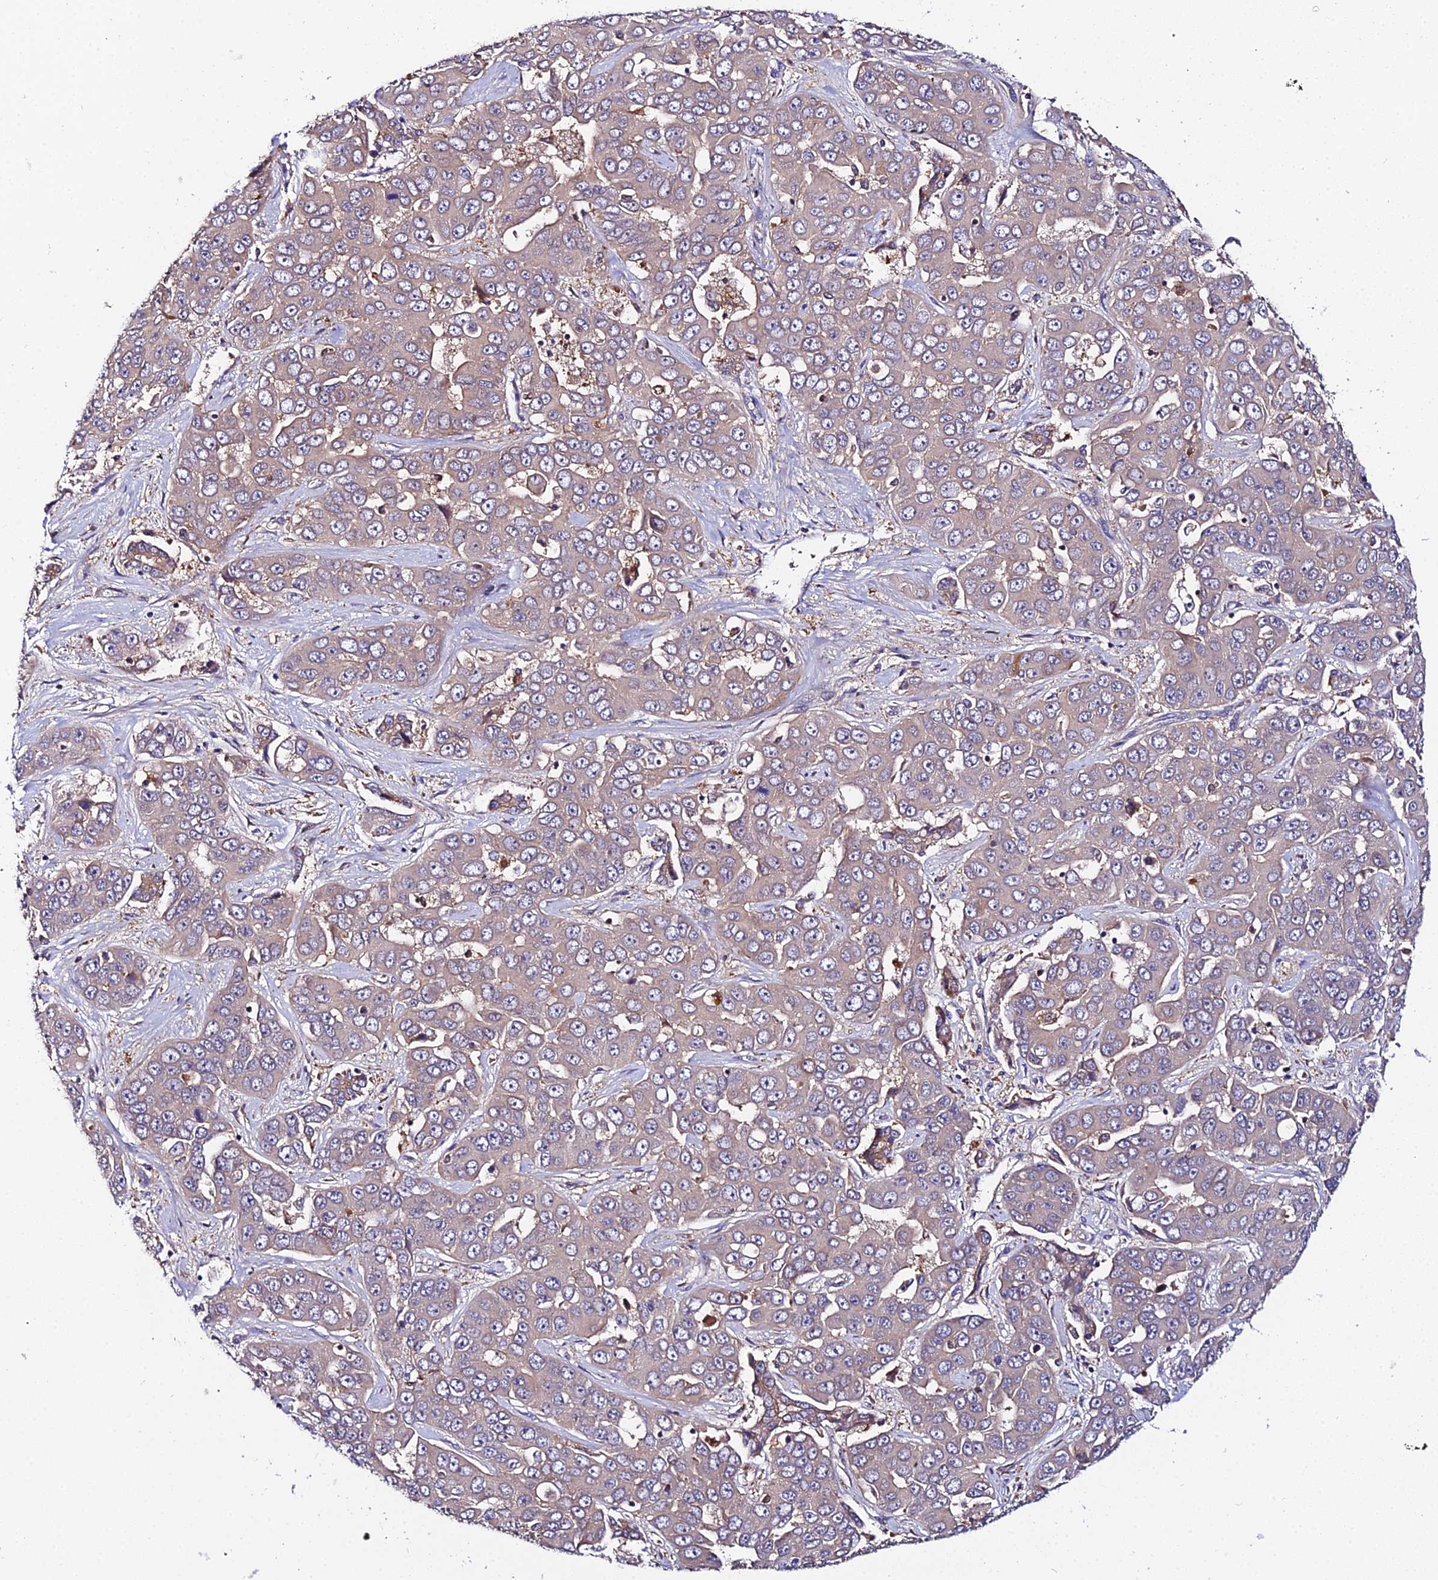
{"staining": {"intensity": "weak", "quantity": "25%-75%", "location": "cytoplasmic/membranous"}, "tissue": "liver cancer", "cell_type": "Tumor cells", "image_type": "cancer", "snomed": [{"axis": "morphology", "description": "Cholangiocarcinoma"}, {"axis": "topography", "description": "Liver"}], "caption": "This is an image of IHC staining of liver cancer, which shows weak positivity in the cytoplasmic/membranous of tumor cells.", "gene": "ZBED8", "patient": {"sex": "female", "age": 52}}